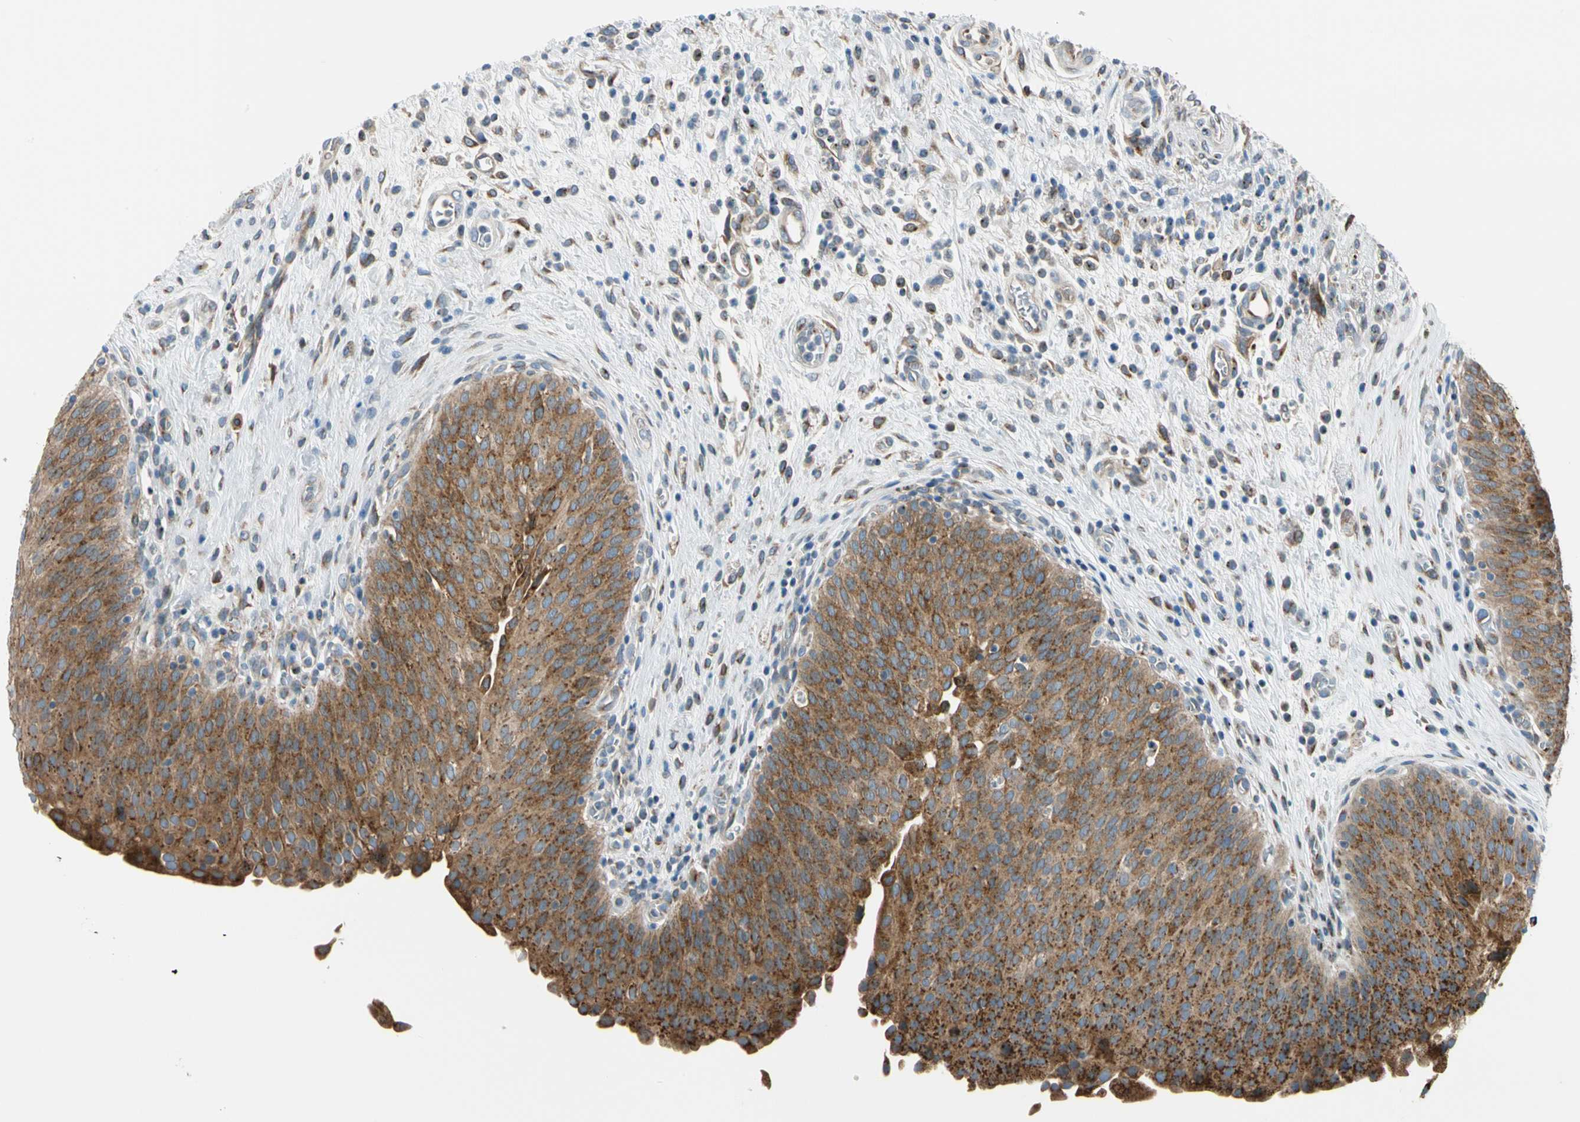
{"staining": {"intensity": "strong", "quantity": ">75%", "location": "cytoplasmic/membranous"}, "tissue": "urinary bladder", "cell_type": "Urothelial cells", "image_type": "normal", "snomed": [{"axis": "morphology", "description": "Normal tissue, NOS"}, {"axis": "morphology", "description": "Dysplasia, NOS"}, {"axis": "topography", "description": "Urinary bladder"}], "caption": "Strong cytoplasmic/membranous expression for a protein is appreciated in about >75% of urothelial cells of normal urinary bladder using IHC.", "gene": "NUCB1", "patient": {"sex": "male", "age": 35}}